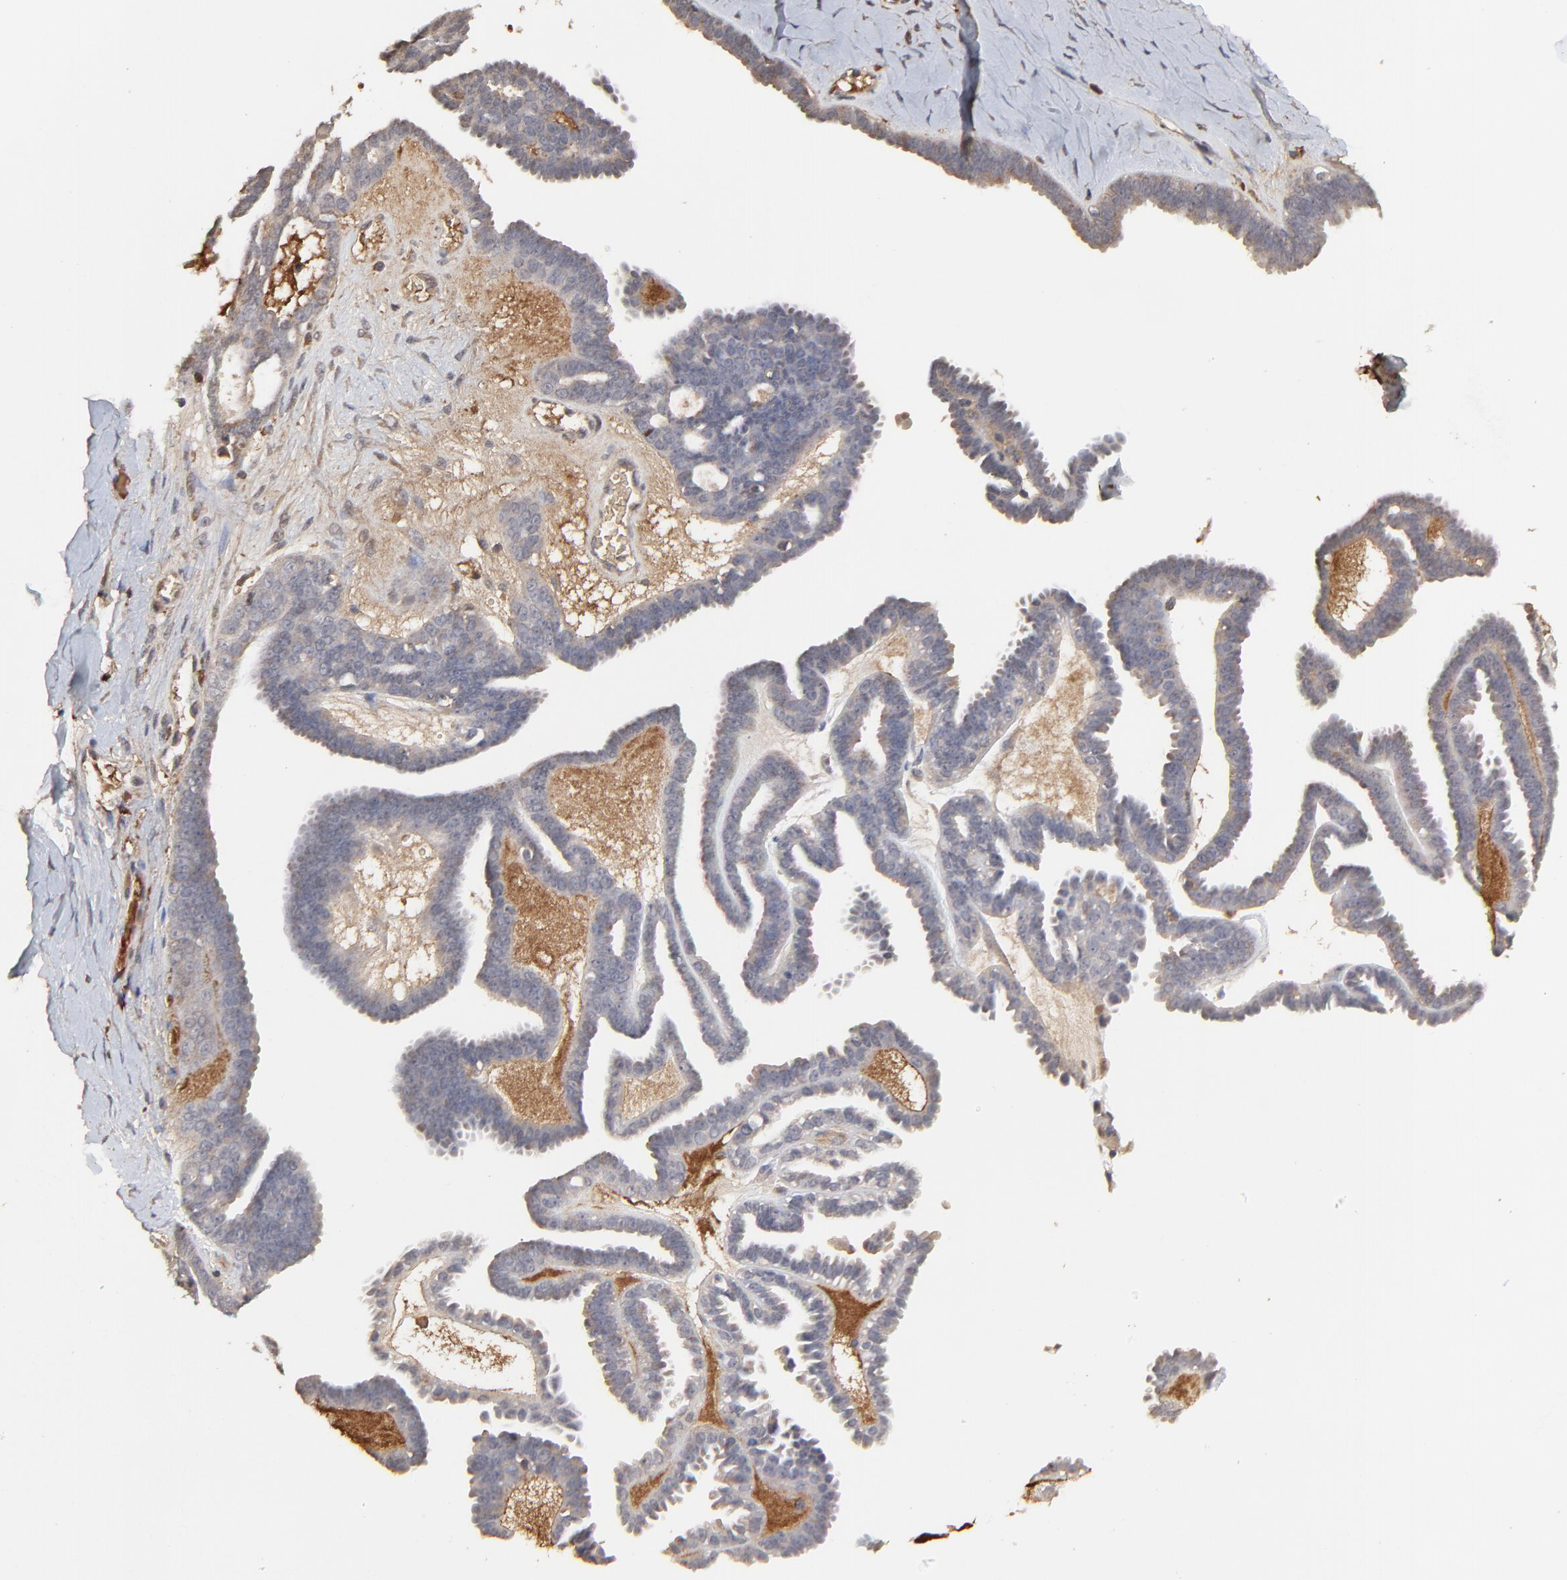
{"staining": {"intensity": "weak", "quantity": "25%-75%", "location": "cytoplasmic/membranous"}, "tissue": "ovarian cancer", "cell_type": "Tumor cells", "image_type": "cancer", "snomed": [{"axis": "morphology", "description": "Cystadenocarcinoma, serous, NOS"}, {"axis": "topography", "description": "Ovary"}], "caption": "IHC of human serous cystadenocarcinoma (ovarian) displays low levels of weak cytoplasmic/membranous positivity in approximately 25%-75% of tumor cells.", "gene": "VPREB3", "patient": {"sex": "female", "age": 71}}